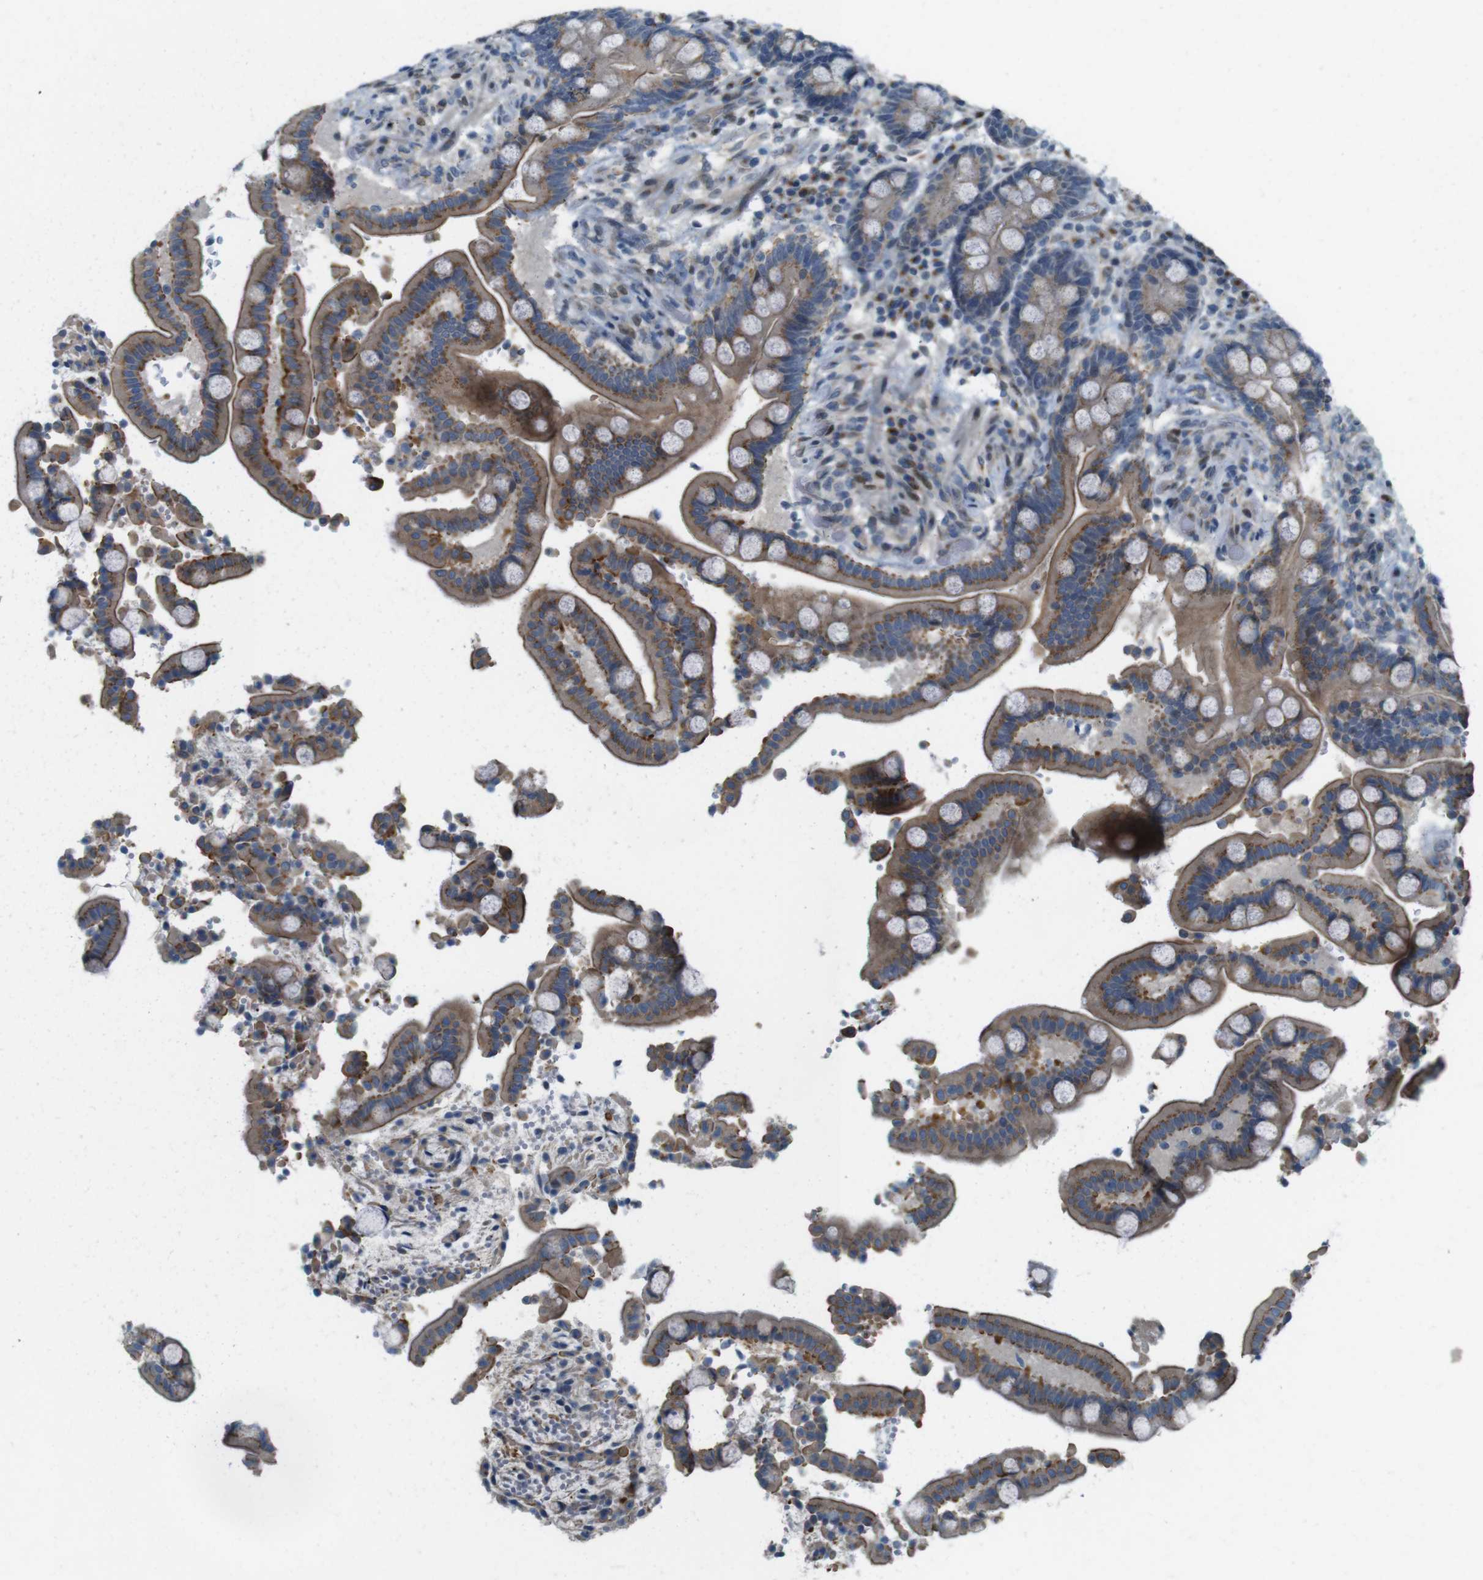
{"staining": {"intensity": "weak", "quantity": ">75%", "location": "nuclear"}, "tissue": "colon", "cell_type": "Endothelial cells", "image_type": "normal", "snomed": [{"axis": "morphology", "description": "Normal tissue, NOS"}, {"axis": "topography", "description": "Colon"}], "caption": "The micrograph demonstrates a brown stain indicating the presence of a protein in the nuclear of endothelial cells in colon. Nuclei are stained in blue.", "gene": "SKI", "patient": {"sex": "male", "age": 73}}